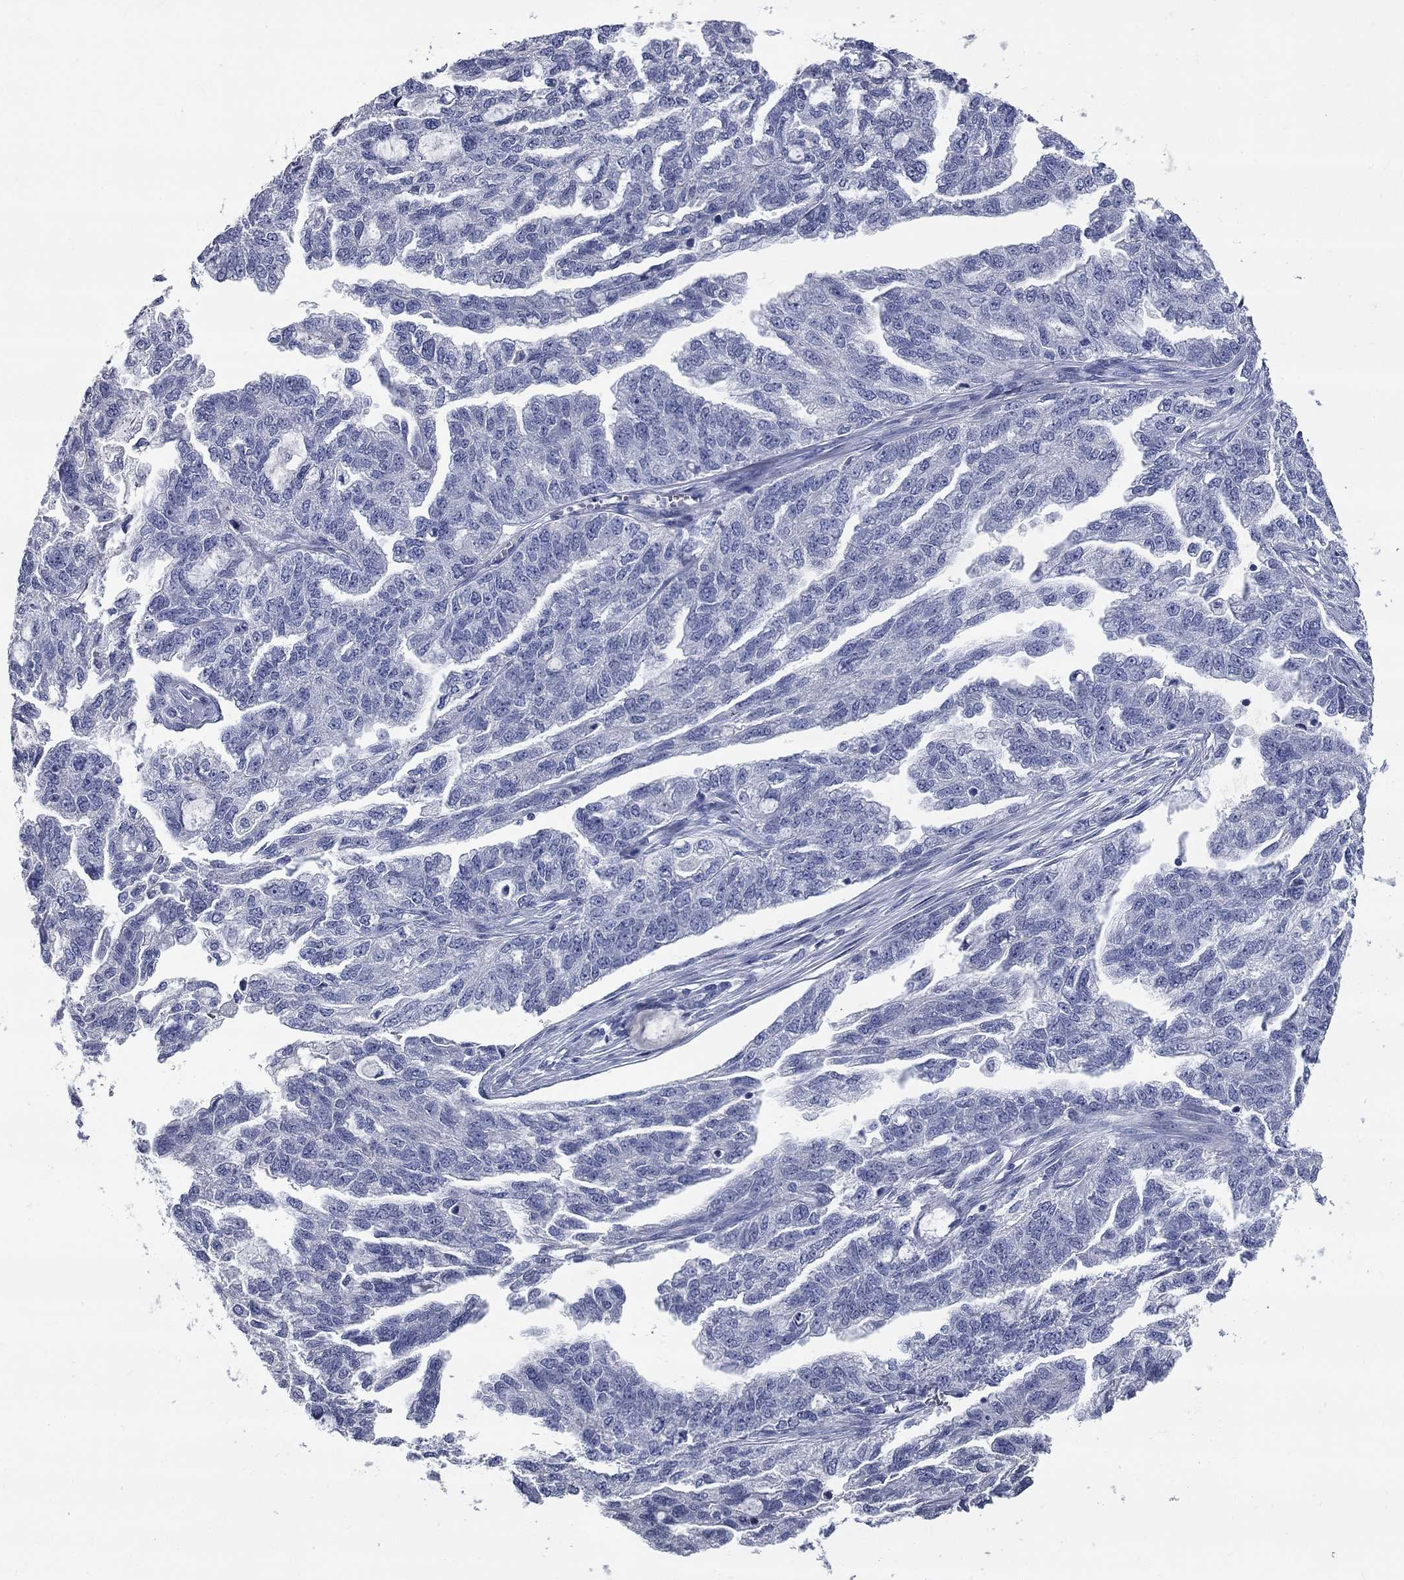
{"staining": {"intensity": "negative", "quantity": "none", "location": "none"}, "tissue": "ovarian cancer", "cell_type": "Tumor cells", "image_type": "cancer", "snomed": [{"axis": "morphology", "description": "Cystadenocarcinoma, serous, NOS"}, {"axis": "topography", "description": "Ovary"}], "caption": "A histopathology image of ovarian cancer stained for a protein shows no brown staining in tumor cells.", "gene": "SYT12", "patient": {"sex": "female", "age": 51}}